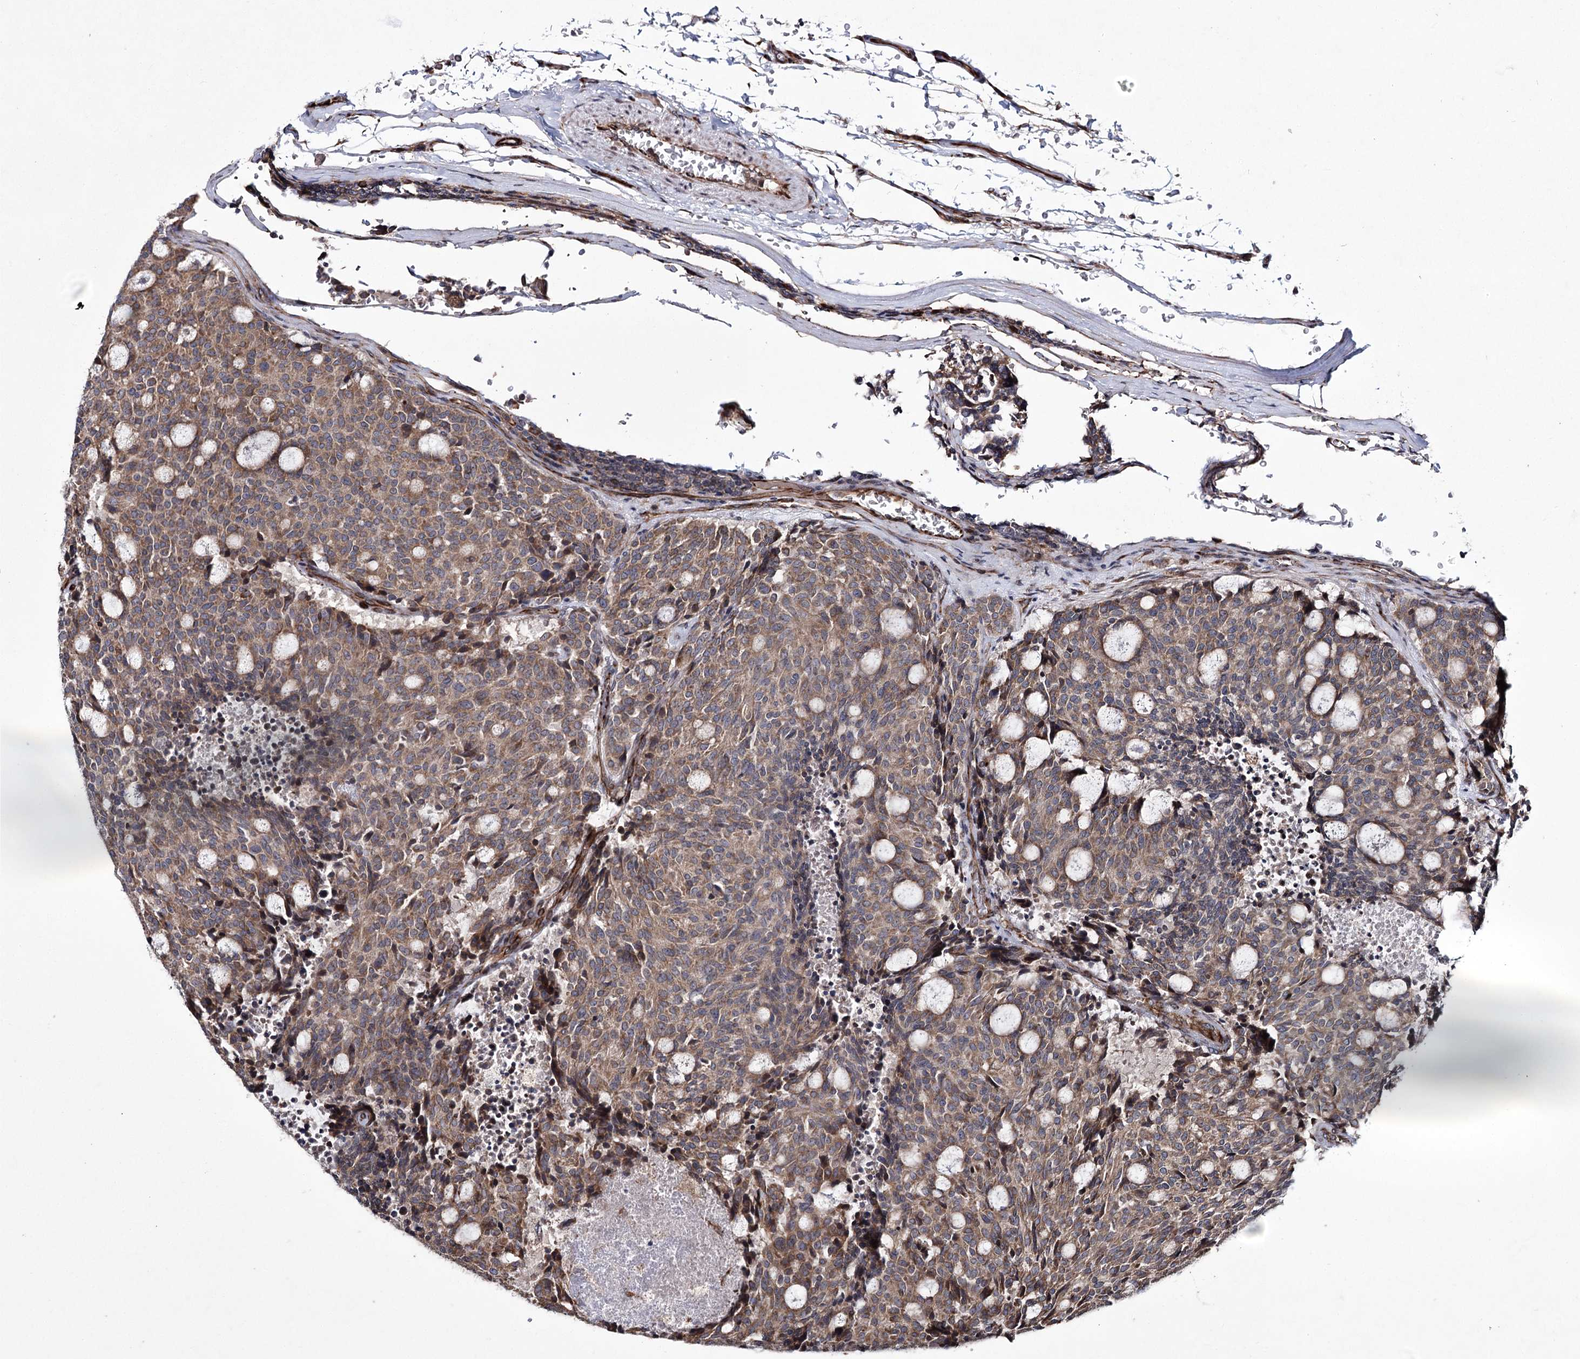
{"staining": {"intensity": "weak", "quantity": ">75%", "location": "cytoplasmic/membranous"}, "tissue": "carcinoid", "cell_type": "Tumor cells", "image_type": "cancer", "snomed": [{"axis": "morphology", "description": "Carcinoid, malignant, NOS"}, {"axis": "topography", "description": "Pancreas"}], "caption": "This photomicrograph reveals carcinoid stained with IHC to label a protein in brown. The cytoplasmic/membranous of tumor cells show weak positivity for the protein. Nuclei are counter-stained blue.", "gene": "HECTD2", "patient": {"sex": "female", "age": 54}}